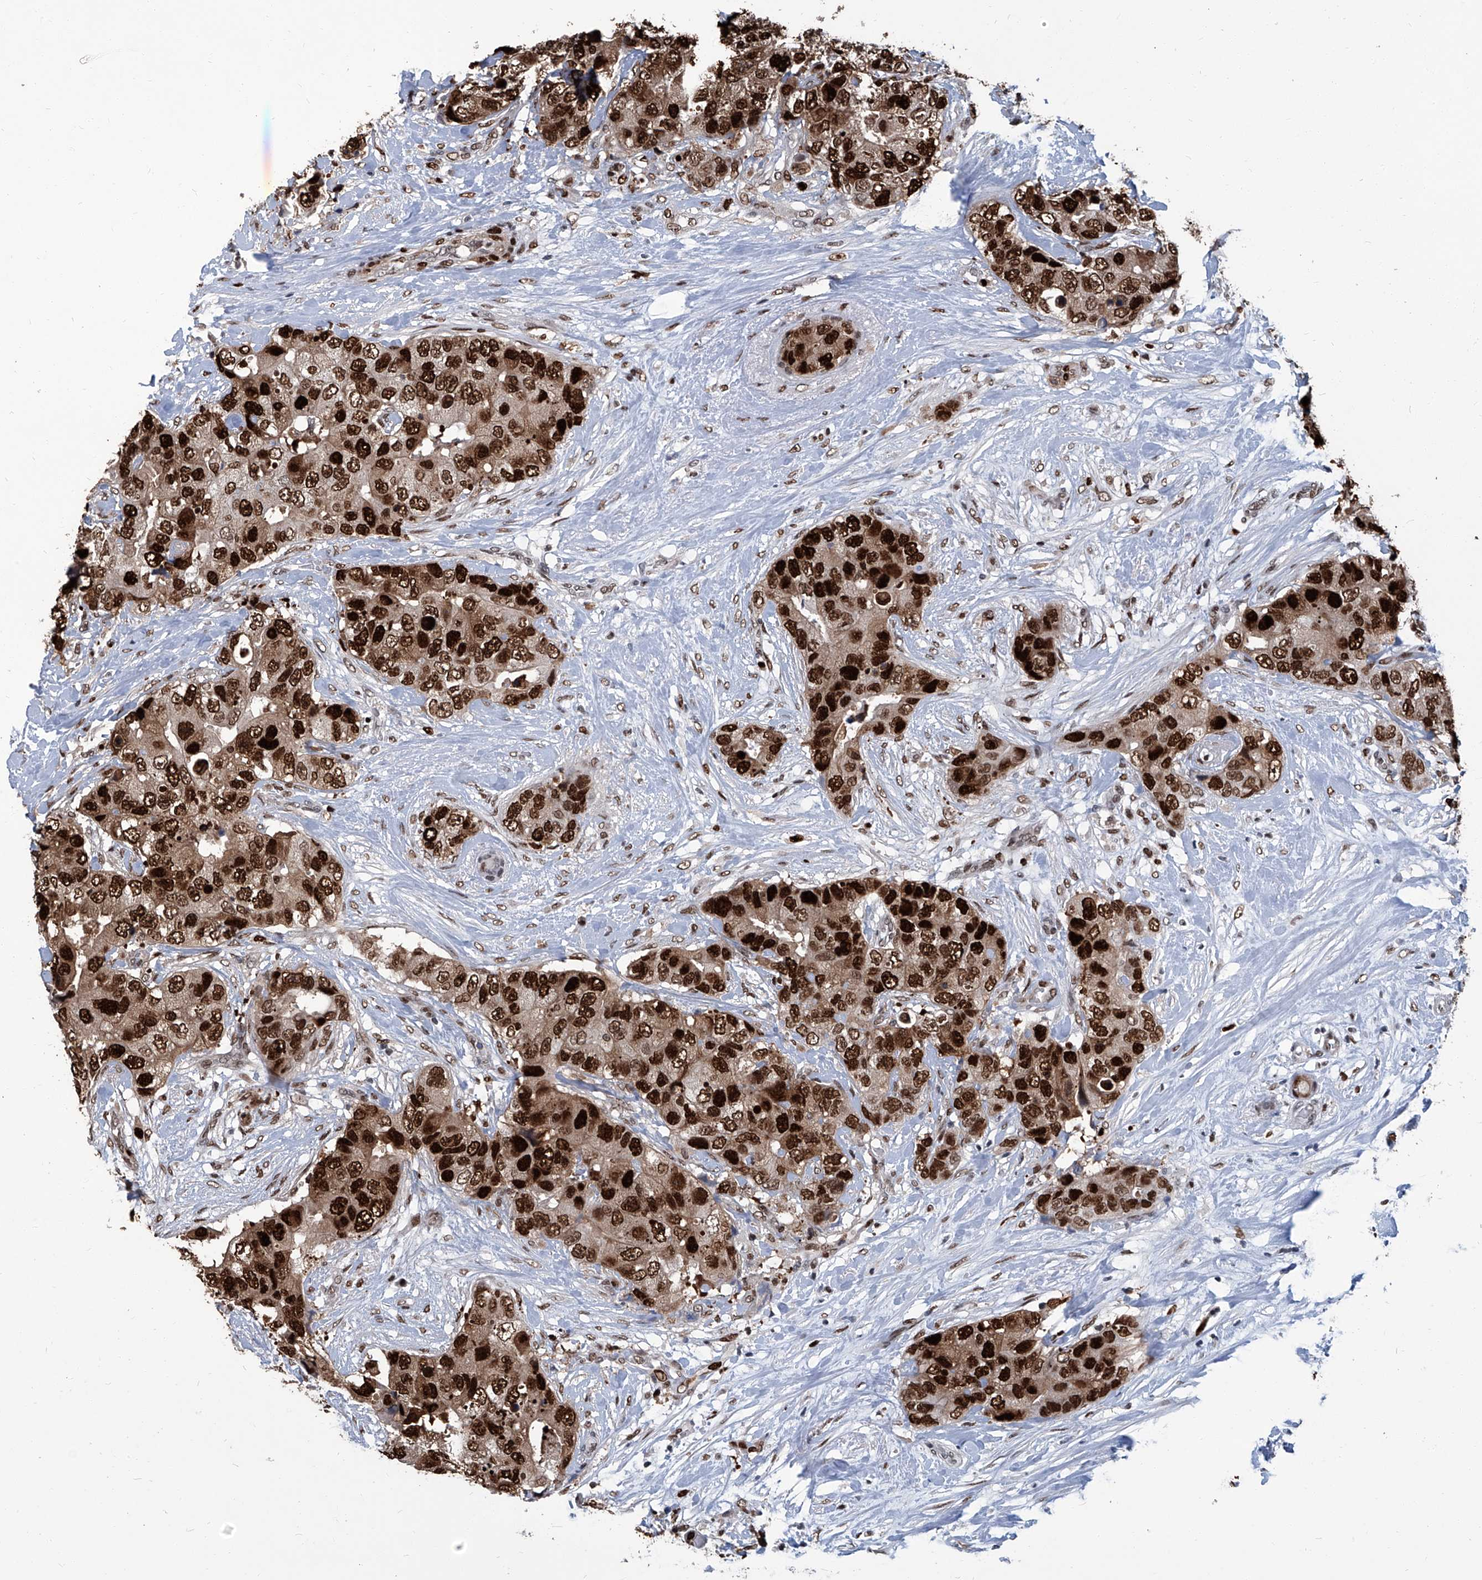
{"staining": {"intensity": "strong", "quantity": ">75%", "location": "nuclear"}, "tissue": "breast cancer", "cell_type": "Tumor cells", "image_type": "cancer", "snomed": [{"axis": "morphology", "description": "Duct carcinoma"}, {"axis": "topography", "description": "Breast"}], "caption": "Protein staining of infiltrating ductal carcinoma (breast) tissue shows strong nuclear positivity in about >75% of tumor cells. (DAB (3,3'-diaminobenzidine) IHC, brown staining for protein, blue staining for nuclei).", "gene": "PCNA", "patient": {"sex": "female", "age": 62}}